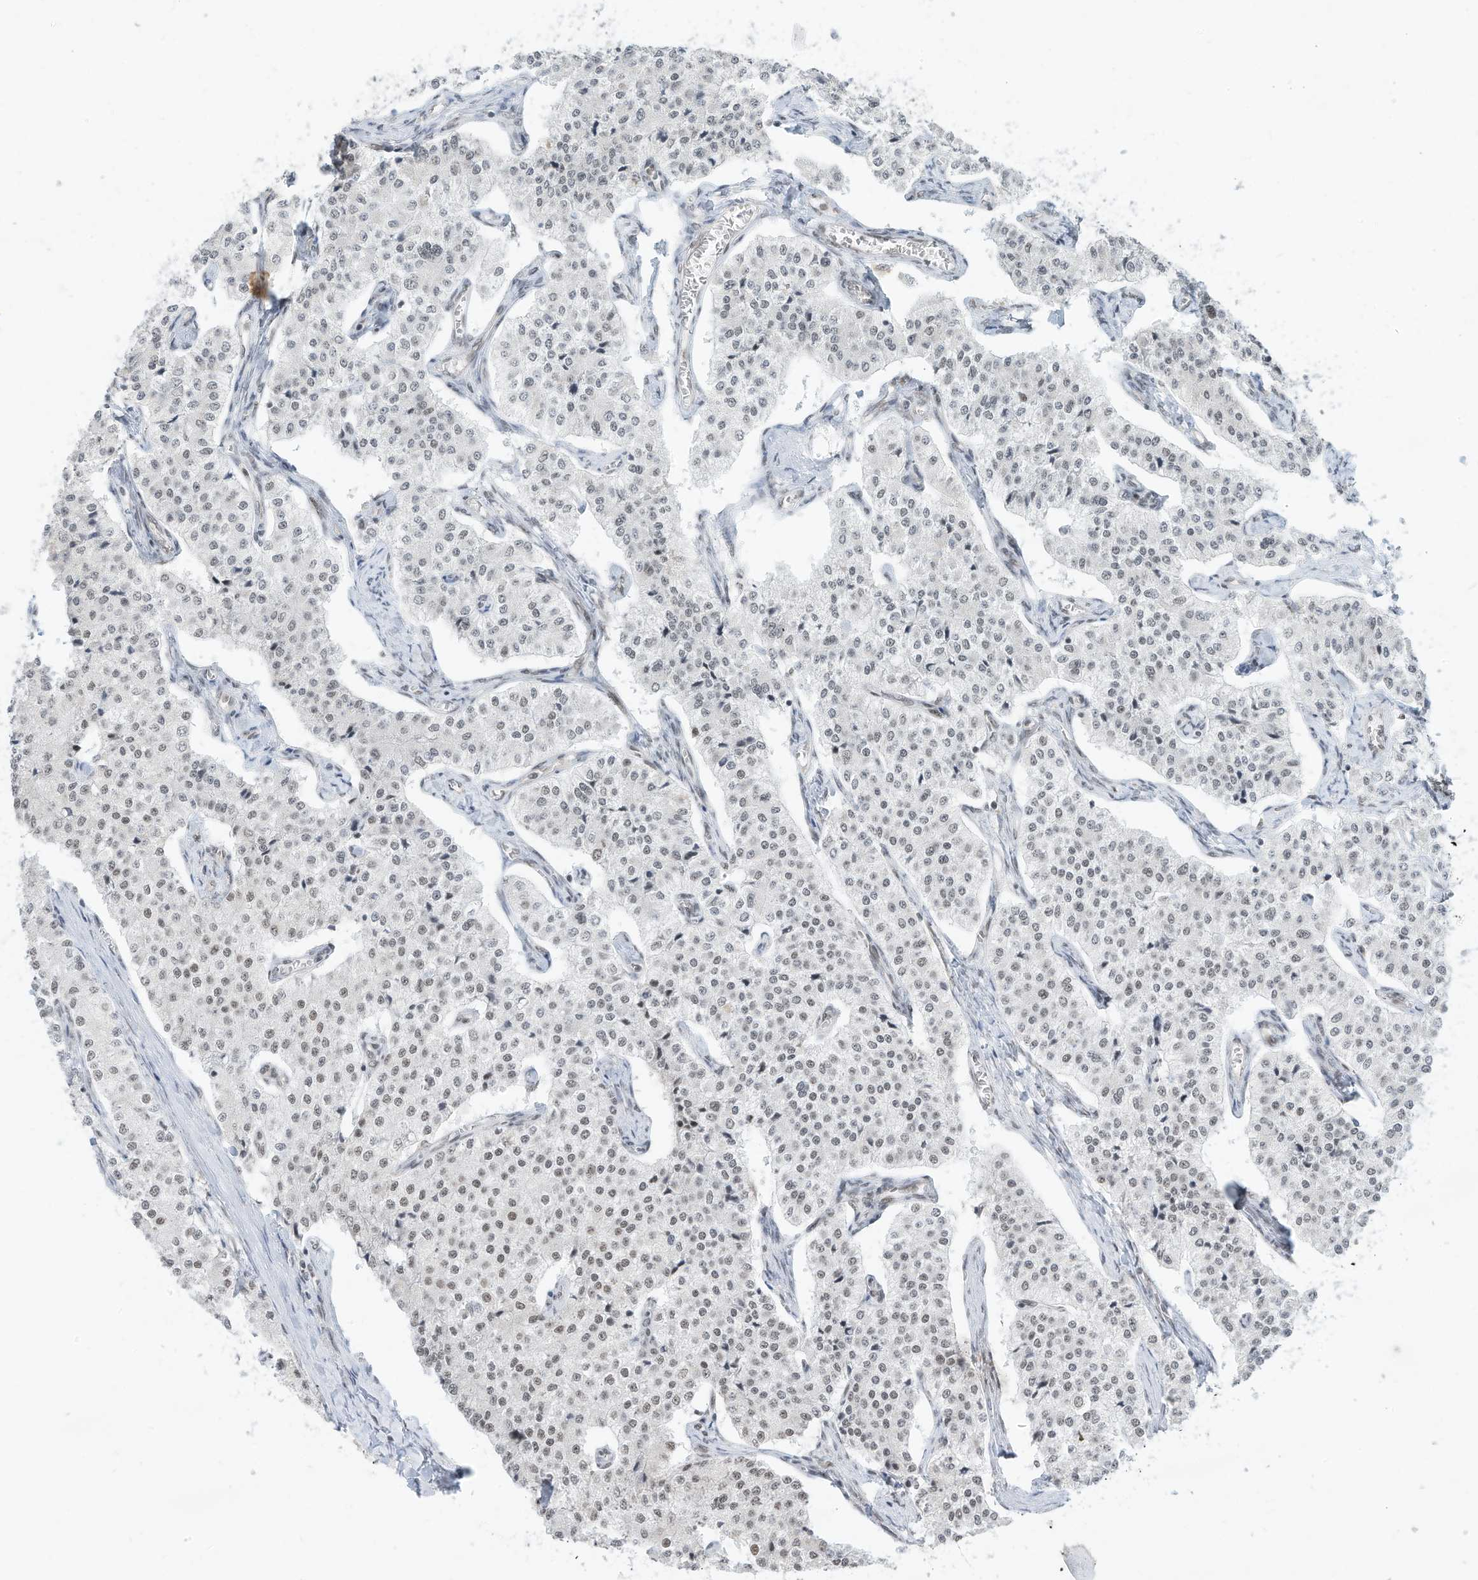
{"staining": {"intensity": "negative", "quantity": "none", "location": "none"}, "tissue": "carcinoid", "cell_type": "Tumor cells", "image_type": "cancer", "snomed": [{"axis": "morphology", "description": "Carcinoid, malignant, NOS"}, {"axis": "topography", "description": "Colon"}], "caption": "A high-resolution micrograph shows IHC staining of carcinoid (malignant), which demonstrates no significant positivity in tumor cells.", "gene": "AURKAIP1", "patient": {"sex": "female", "age": 52}}